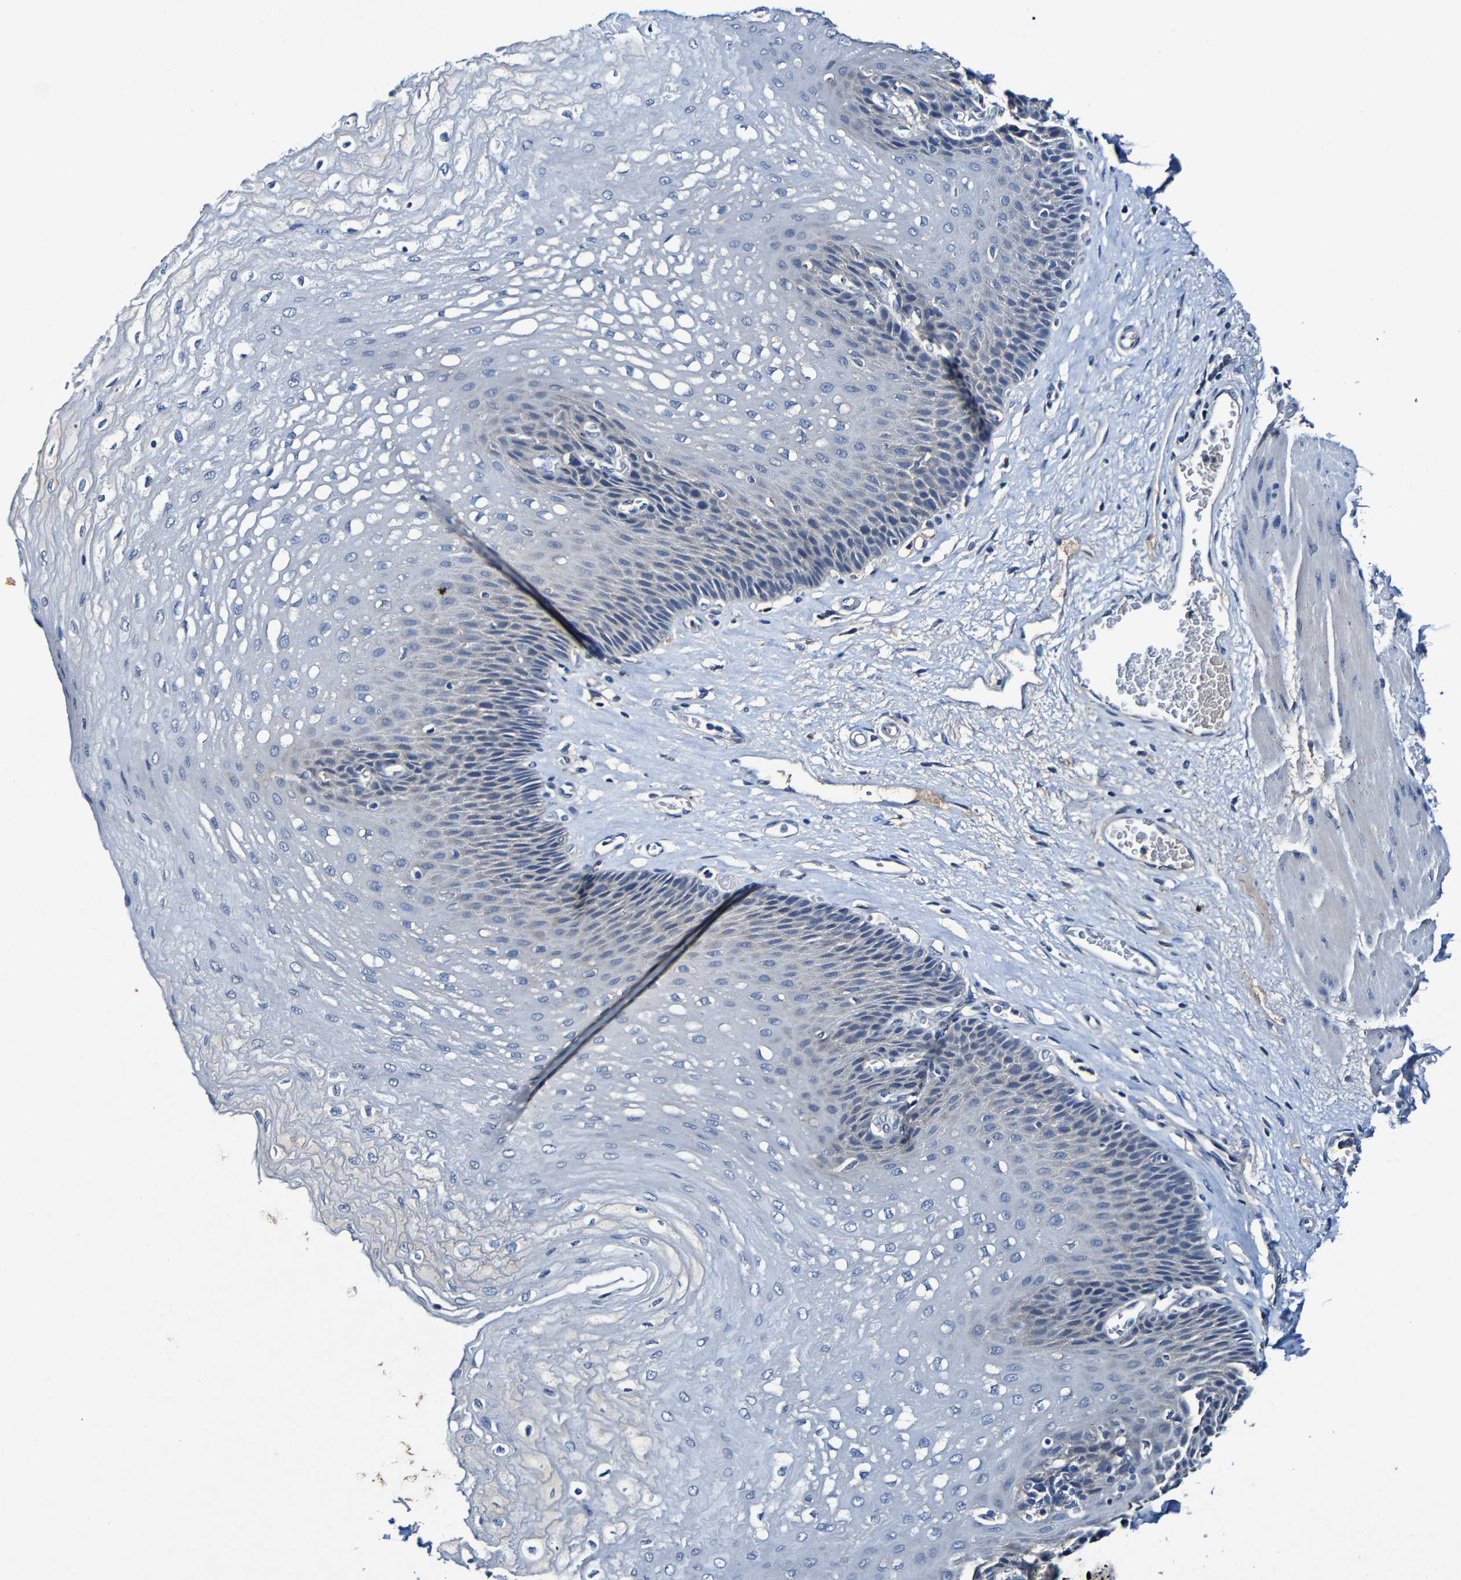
{"staining": {"intensity": "negative", "quantity": "none", "location": "none"}, "tissue": "esophagus", "cell_type": "Squamous epithelial cells", "image_type": "normal", "snomed": [{"axis": "morphology", "description": "Normal tissue, NOS"}, {"axis": "topography", "description": "Esophagus"}], "caption": "High power microscopy photomicrograph of an immunohistochemistry (IHC) image of normal esophagus, revealing no significant expression in squamous epithelial cells. The staining is performed using DAB (3,3'-diaminobenzidine) brown chromogen with nuclei counter-stained in using hematoxylin.", "gene": "LRRC70", "patient": {"sex": "female", "age": 72}}